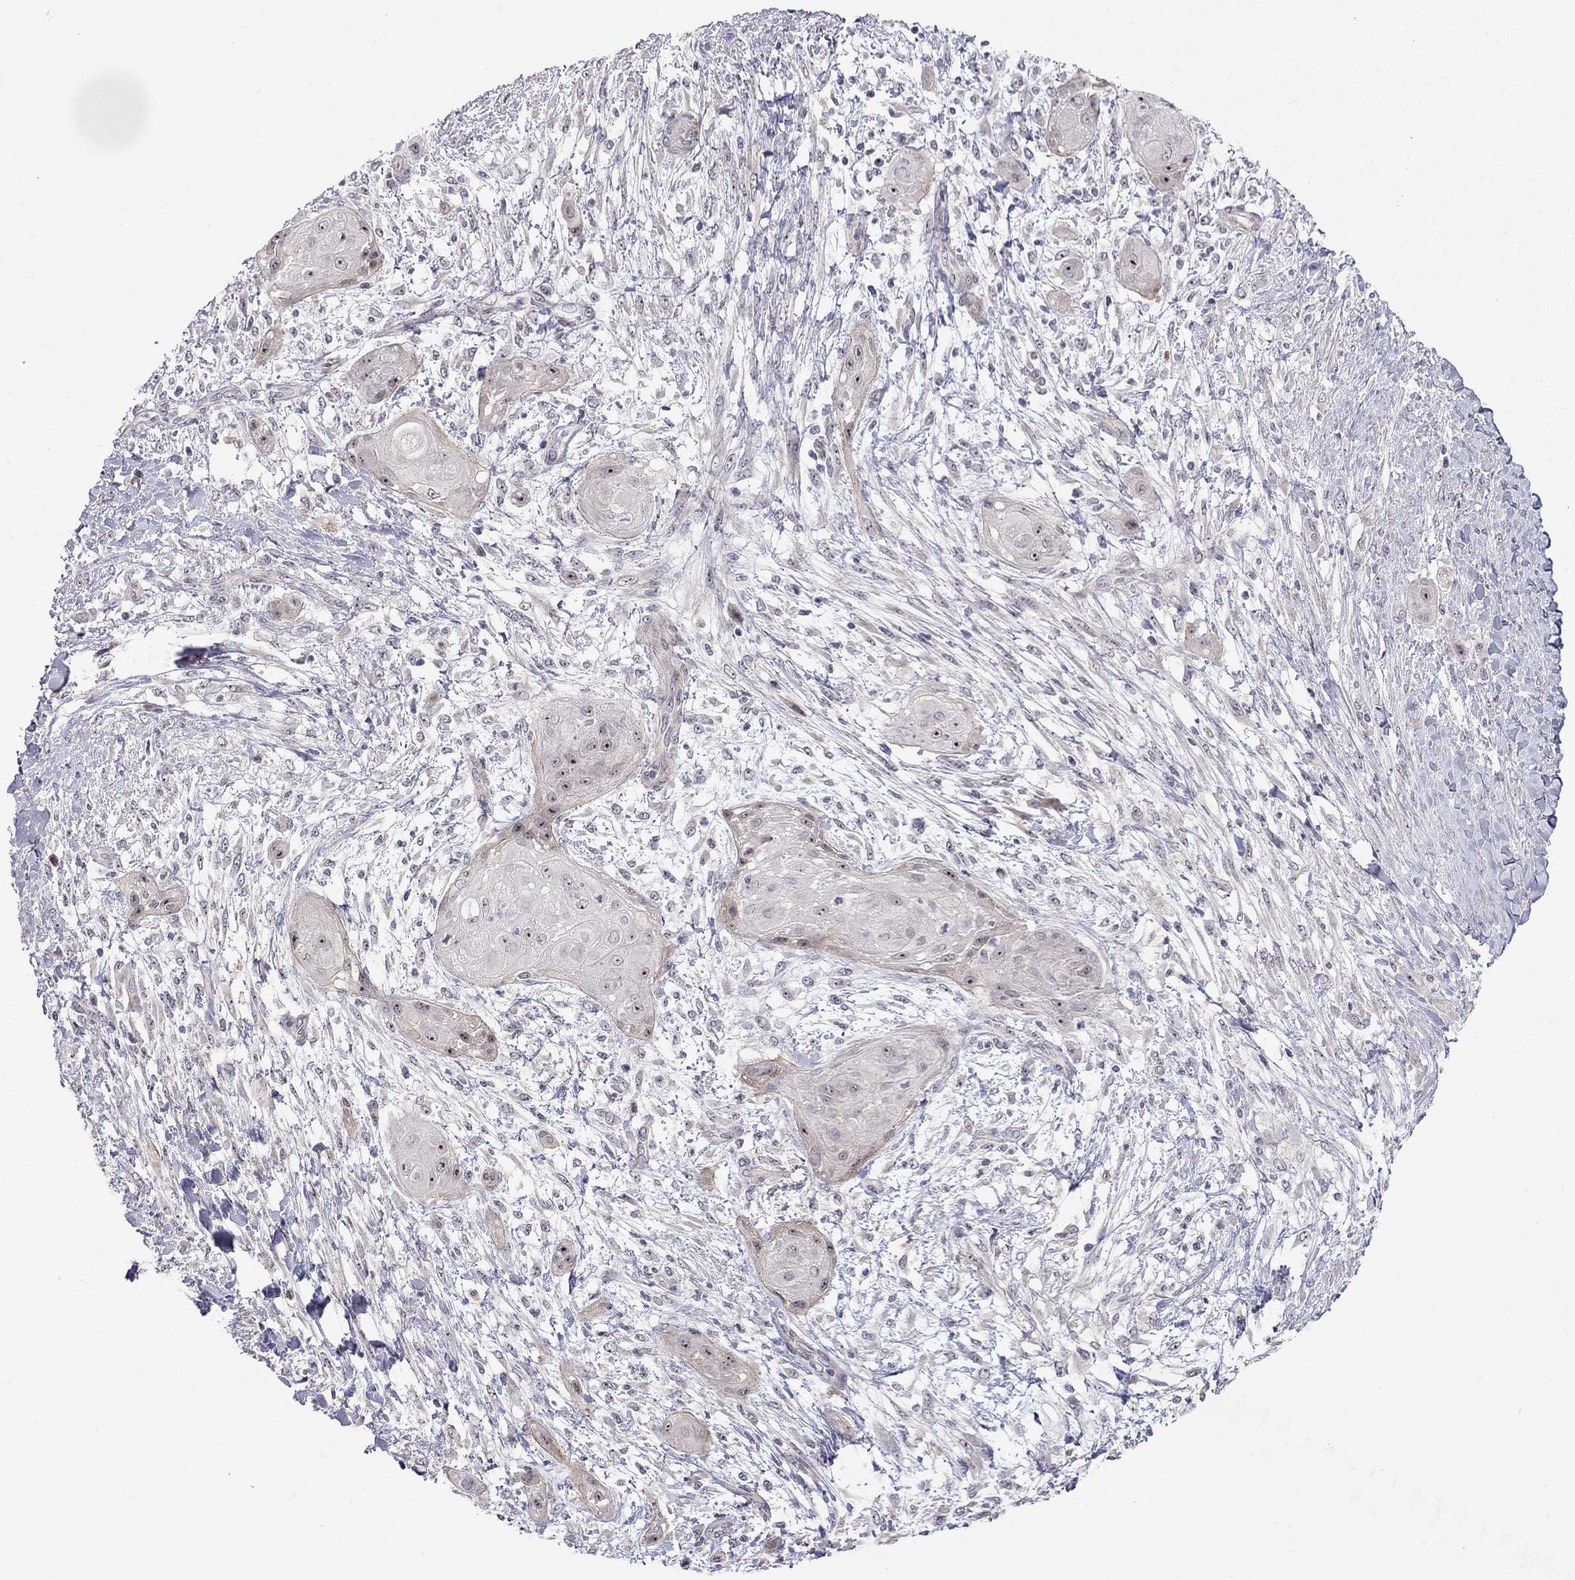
{"staining": {"intensity": "moderate", "quantity": "<25%", "location": "nuclear"}, "tissue": "skin cancer", "cell_type": "Tumor cells", "image_type": "cancer", "snomed": [{"axis": "morphology", "description": "Squamous cell carcinoma, NOS"}, {"axis": "topography", "description": "Skin"}], "caption": "DAB immunohistochemical staining of human skin squamous cell carcinoma exhibits moderate nuclear protein expression in about <25% of tumor cells. Immunohistochemistry stains the protein of interest in brown and the nuclei are stained blue.", "gene": "STXBP6", "patient": {"sex": "male", "age": 62}}